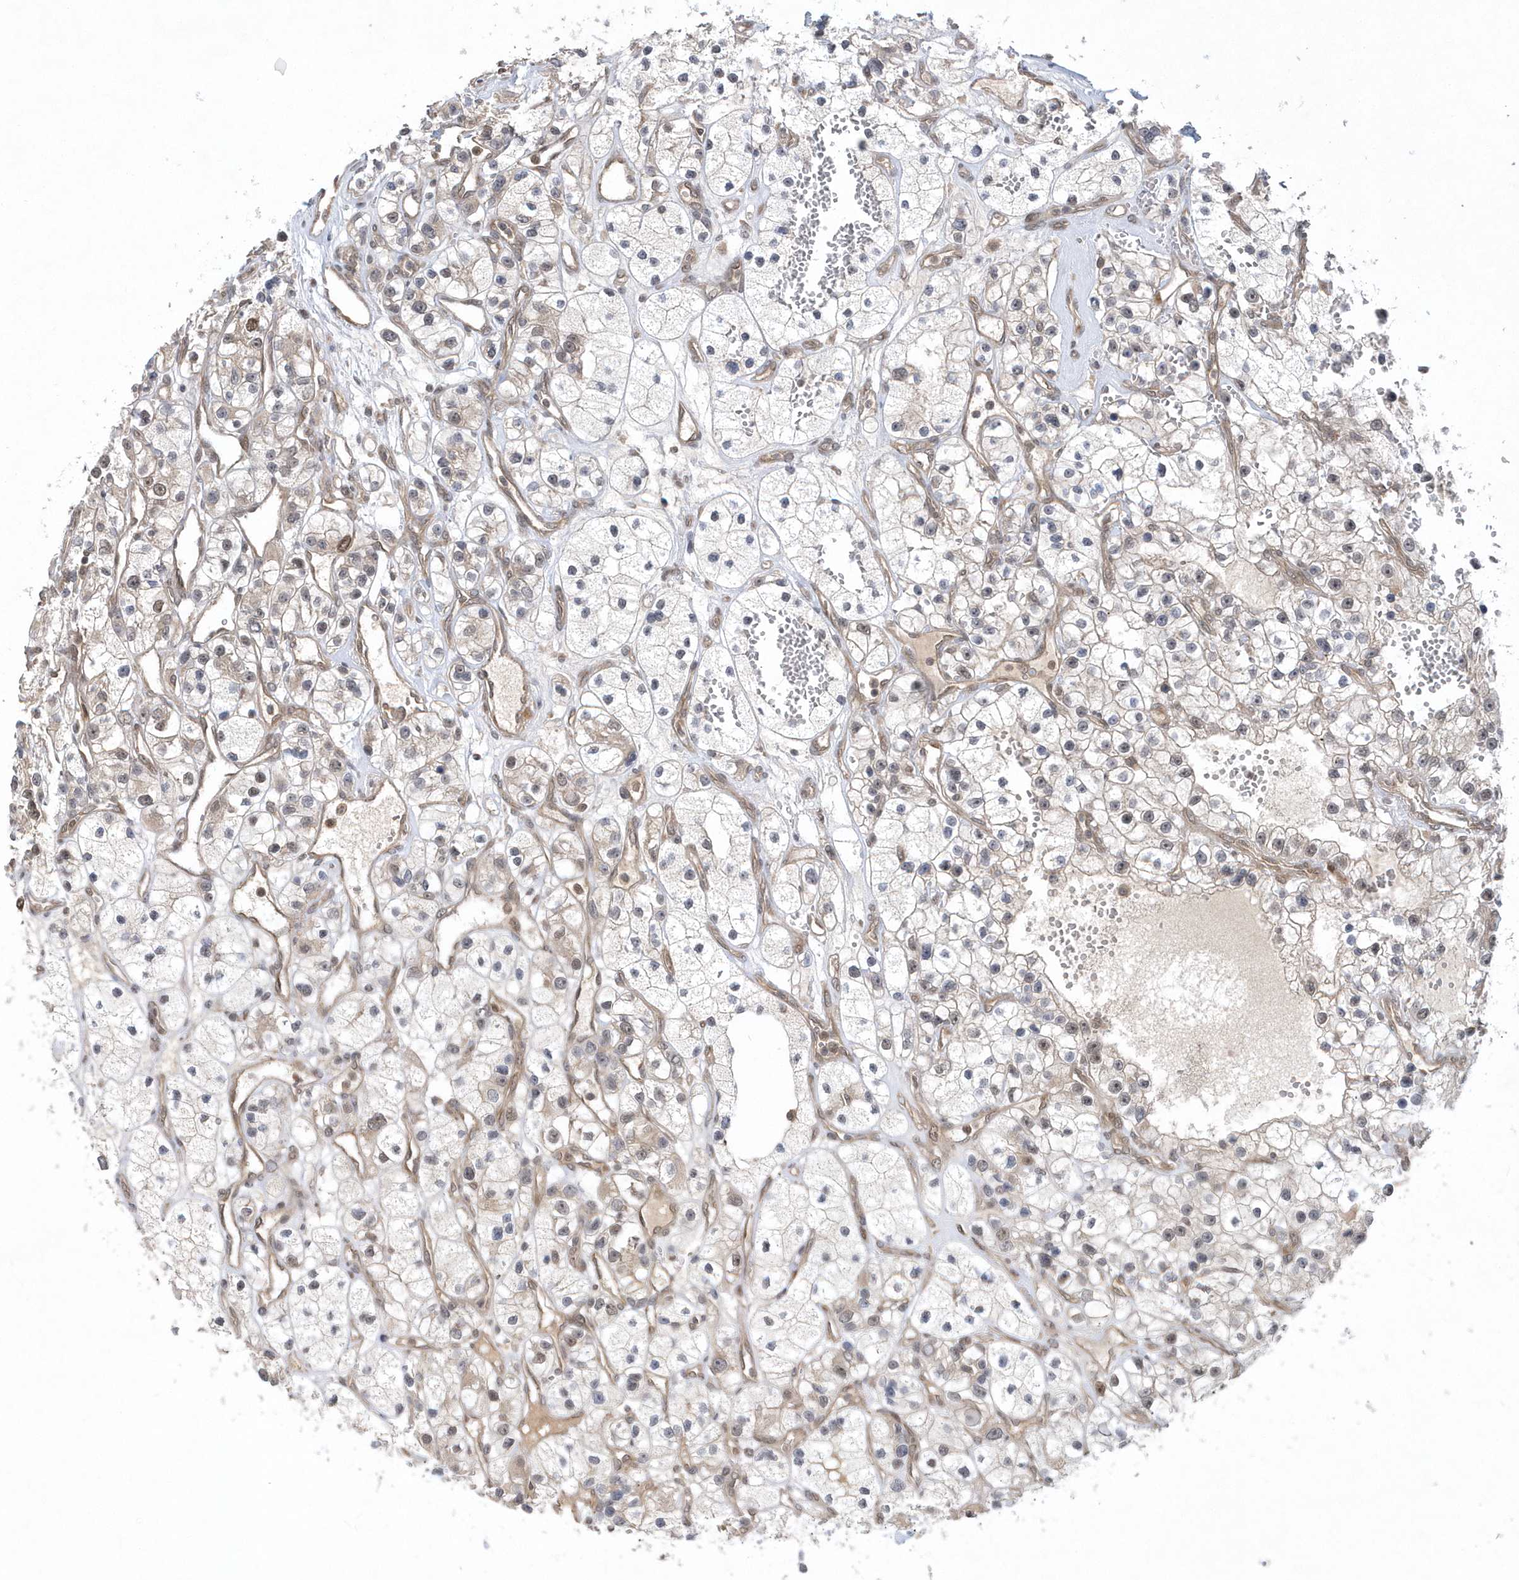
{"staining": {"intensity": "weak", "quantity": "<25%", "location": "cytoplasmic/membranous"}, "tissue": "renal cancer", "cell_type": "Tumor cells", "image_type": "cancer", "snomed": [{"axis": "morphology", "description": "Adenocarcinoma, NOS"}, {"axis": "topography", "description": "Kidney"}], "caption": "Adenocarcinoma (renal) was stained to show a protein in brown. There is no significant staining in tumor cells.", "gene": "MXI1", "patient": {"sex": "female", "age": 57}}